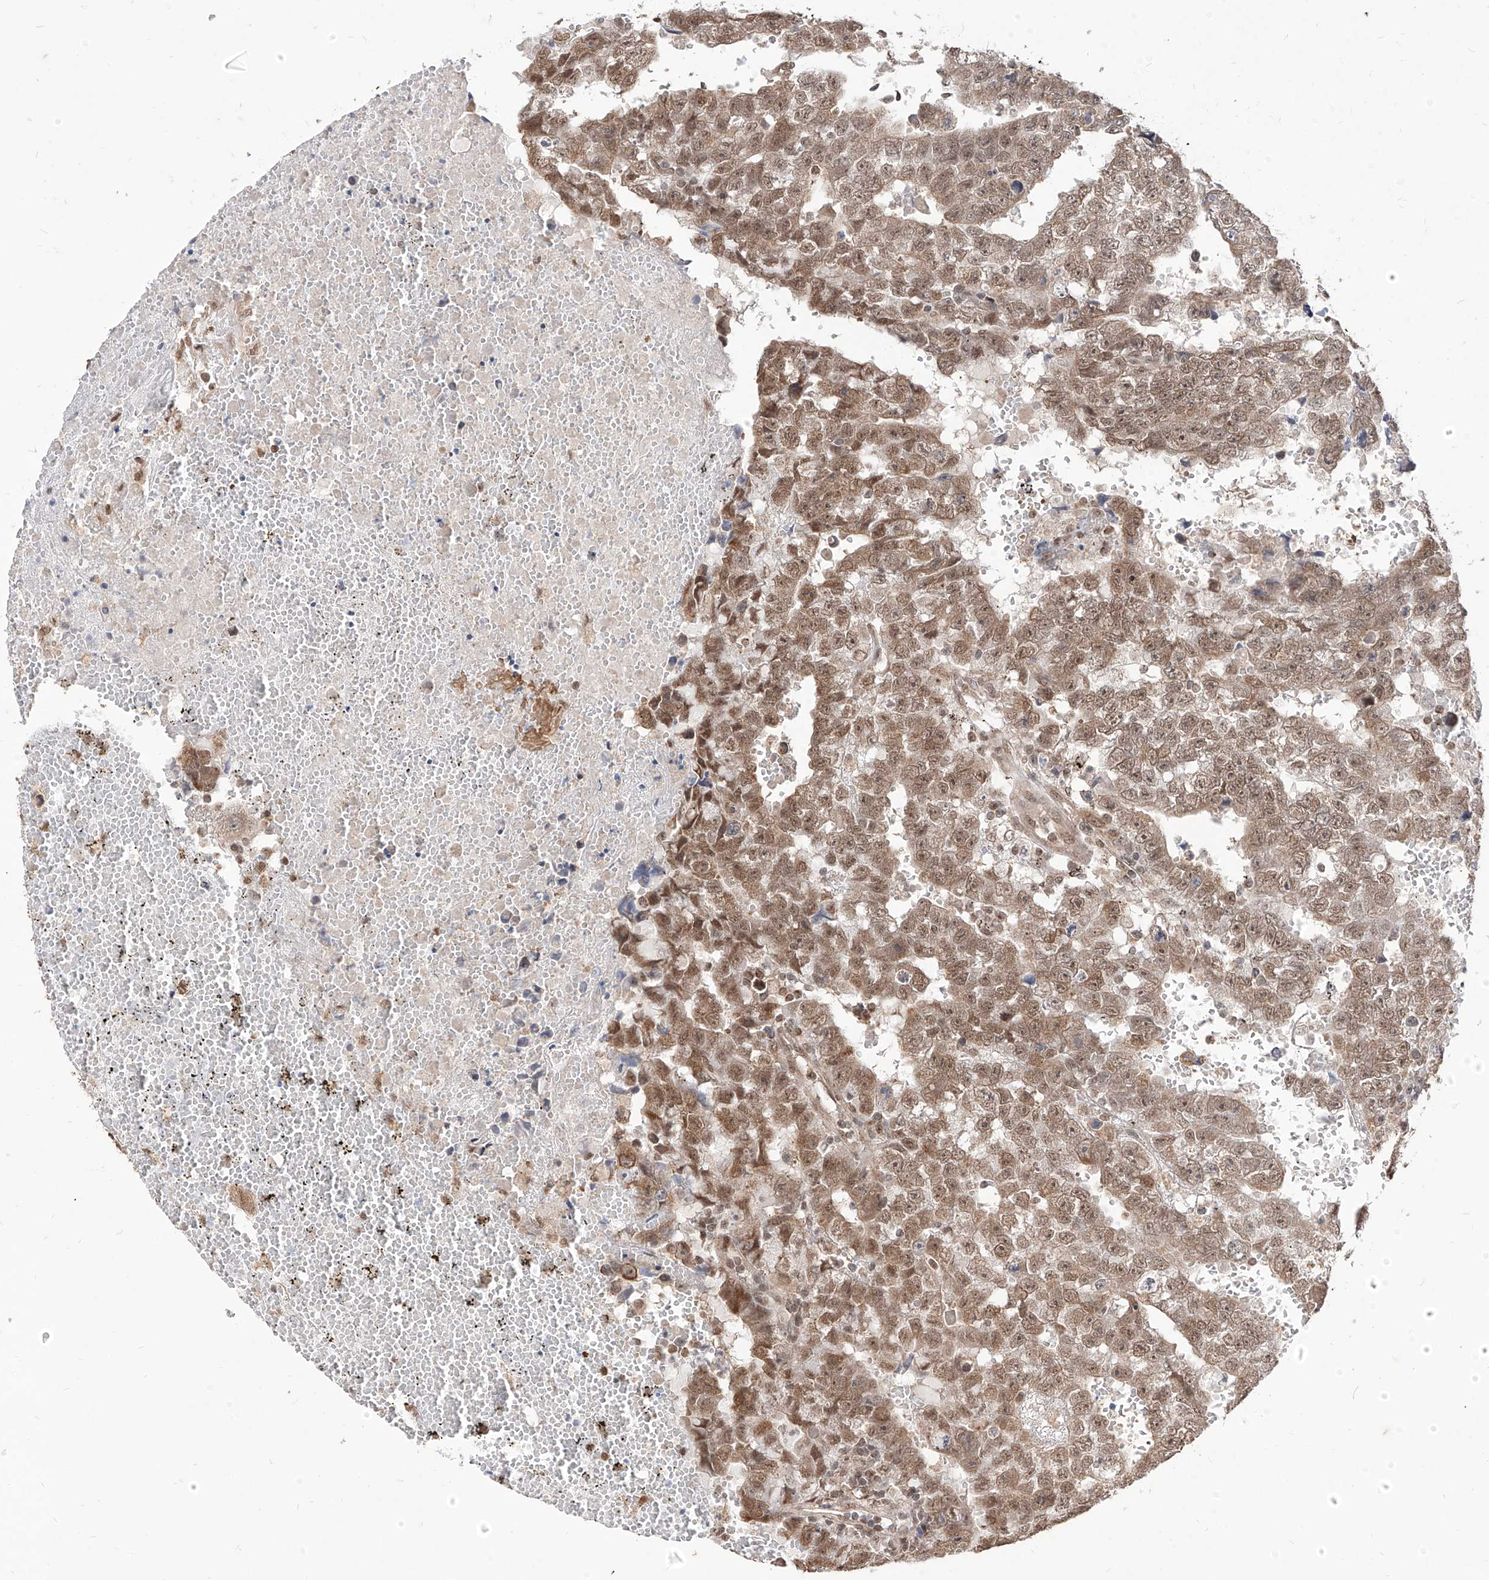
{"staining": {"intensity": "moderate", "quantity": ">75%", "location": "nuclear"}, "tissue": "testis cancer", "cell_type": "Tumor cells", "image_type": "cancer", "snomed": [{"axis": "morphology", "description": "Carcinoma, Embryonal, NOS"}, {"axis": "topography", "description": "Testis"}], "caption": "This photomicrograph demonstrates testis embryonal carcinoma stained with IHC to label a protein in brown. The nuclear of tumor cells show moderate positivity for the protein. Nuclei are counter-stained blue.", "gene": "C8orf82", "patient": {"sex": "male", "age": 25}}